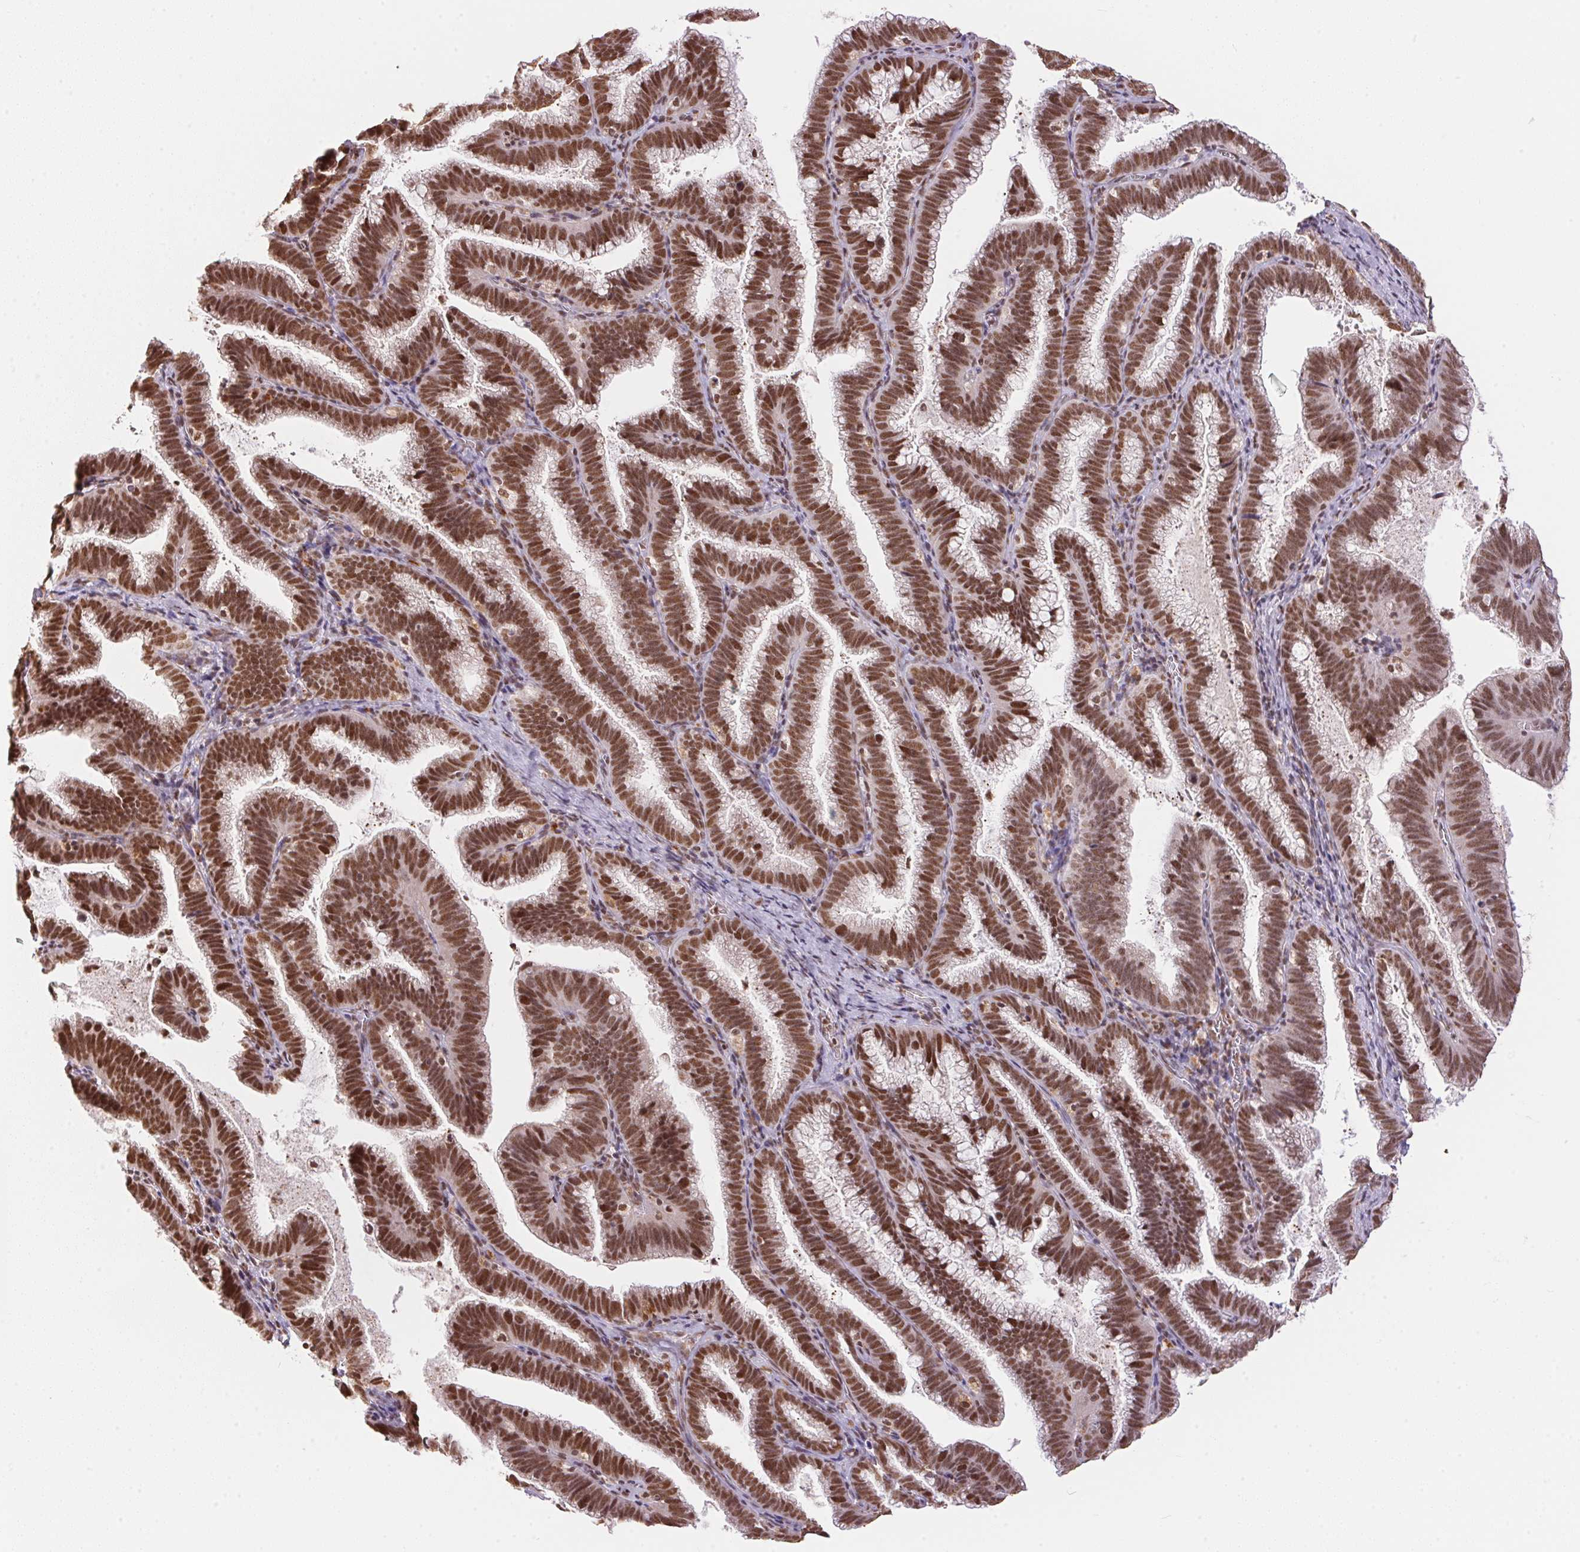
{"staining": {"intensity": "moderate", "quantity": ">75%", "location": "cytoplasmic/membranous,nuclear"}, "tissue": "cervical cancer", "cell_type": "Tumor cells", "image_type": "cancer", "snomed": [{"axis": "morphology", "description": "Adenocarcinoma, NOS"}, {"axis": "topography", "description": "Cervix"}], "caption": "This image demonstrates immunohistochemistry (IHC) staining of cervical cancer, with medium moderate cytoplasmic/membranous and nuclear staining in about >75% of tumor cells.", "gene": "NFE2L1", "patient": {"sex": "female", "age": 61}}